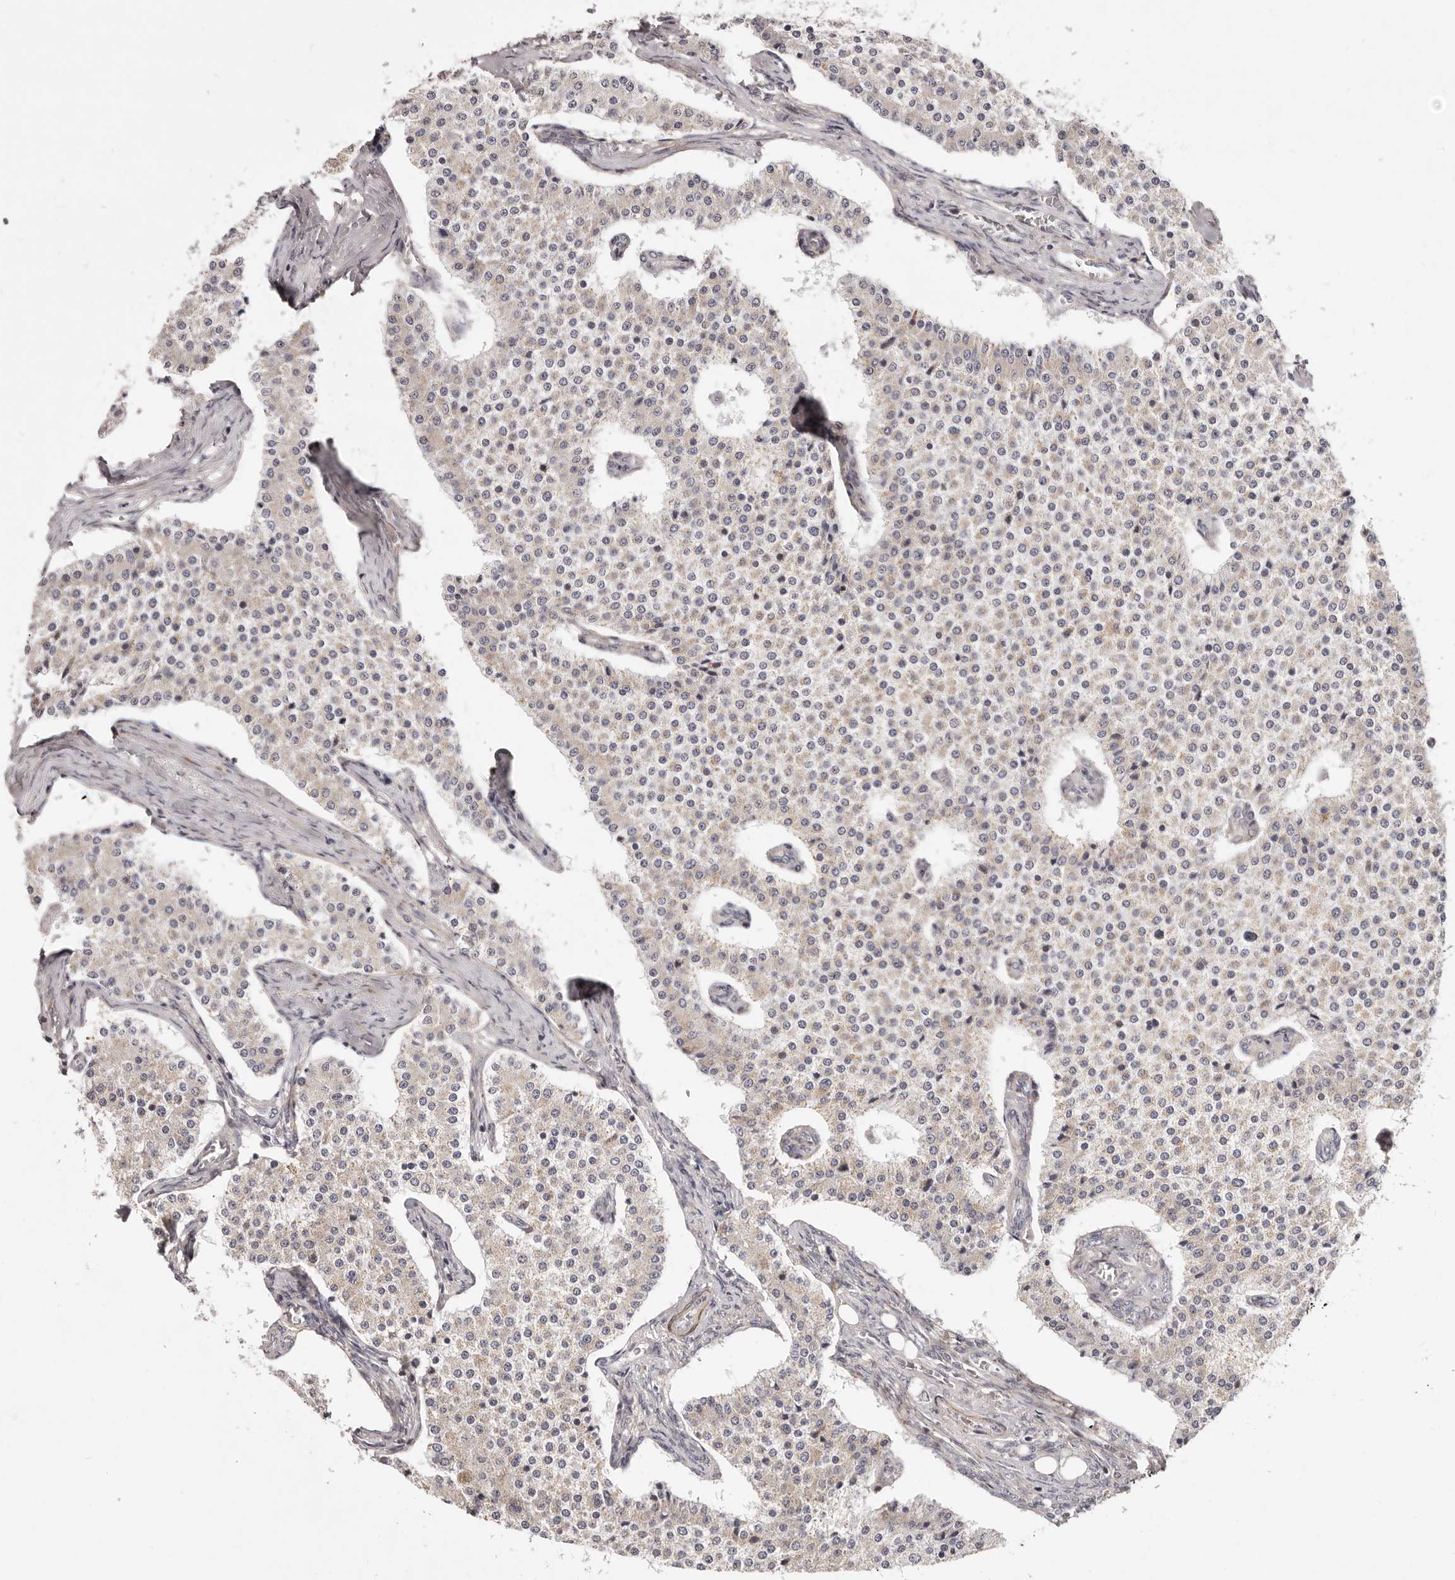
{"staining": {"intensity": "negative", "quantity": "none", "location": "none"}, "tissue": "carcinoid", "cell_type": "Tumor cells", "image_type": "cancer", "snomed": [{"axis": "morphology", "description": "Carcinoid, malignant, NOS"}, {"axis": "topography", "description": "Colon"}], "caption": "Protein analysis of malignant carcinoid displays no significant positivity in tumor cells.", "gene": "MRPS10", "patient": {"sex": "female", "age": 52}}